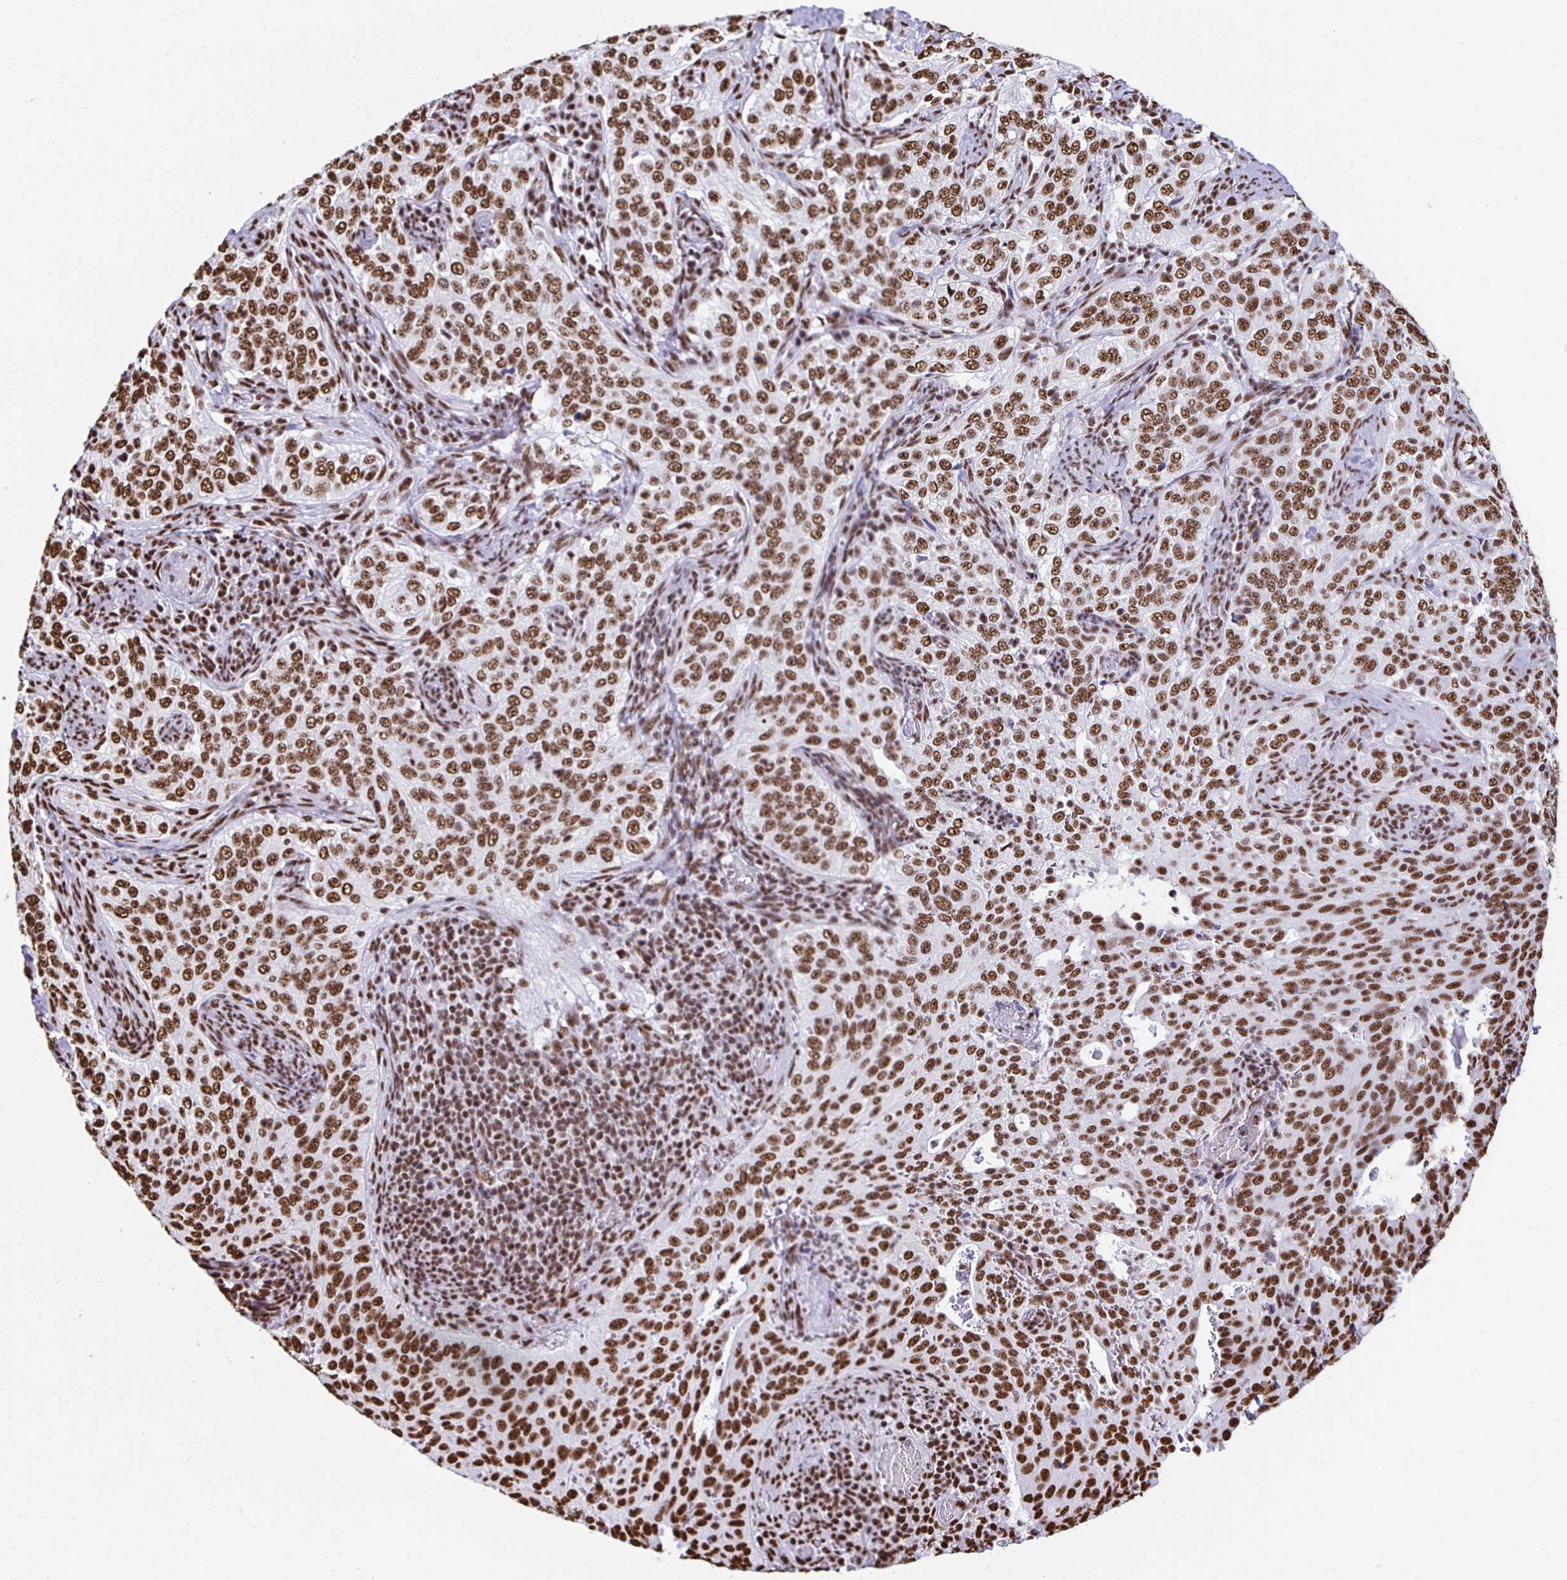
{"staining": {"intensity": "moderate", "quantity": ">75%", "location": "nuclear"}, "tissue": "cervical cancer", "cell_type": "Tumor cells", "image_type": "cancer", "snomed": [{"axis": "morphology", "description": "Squamous cell carcinoma, NOS"}, {"axis": "topography", "description": "Cervix"}], "caption": "IHC image of cervical cancer stained for a protein (brown), which demonstrates medium levels of moderate nuclear positivity in about >75% of tumor cells.", "gene": "NONO", "patient": {"sex": "female", "age": 38}}